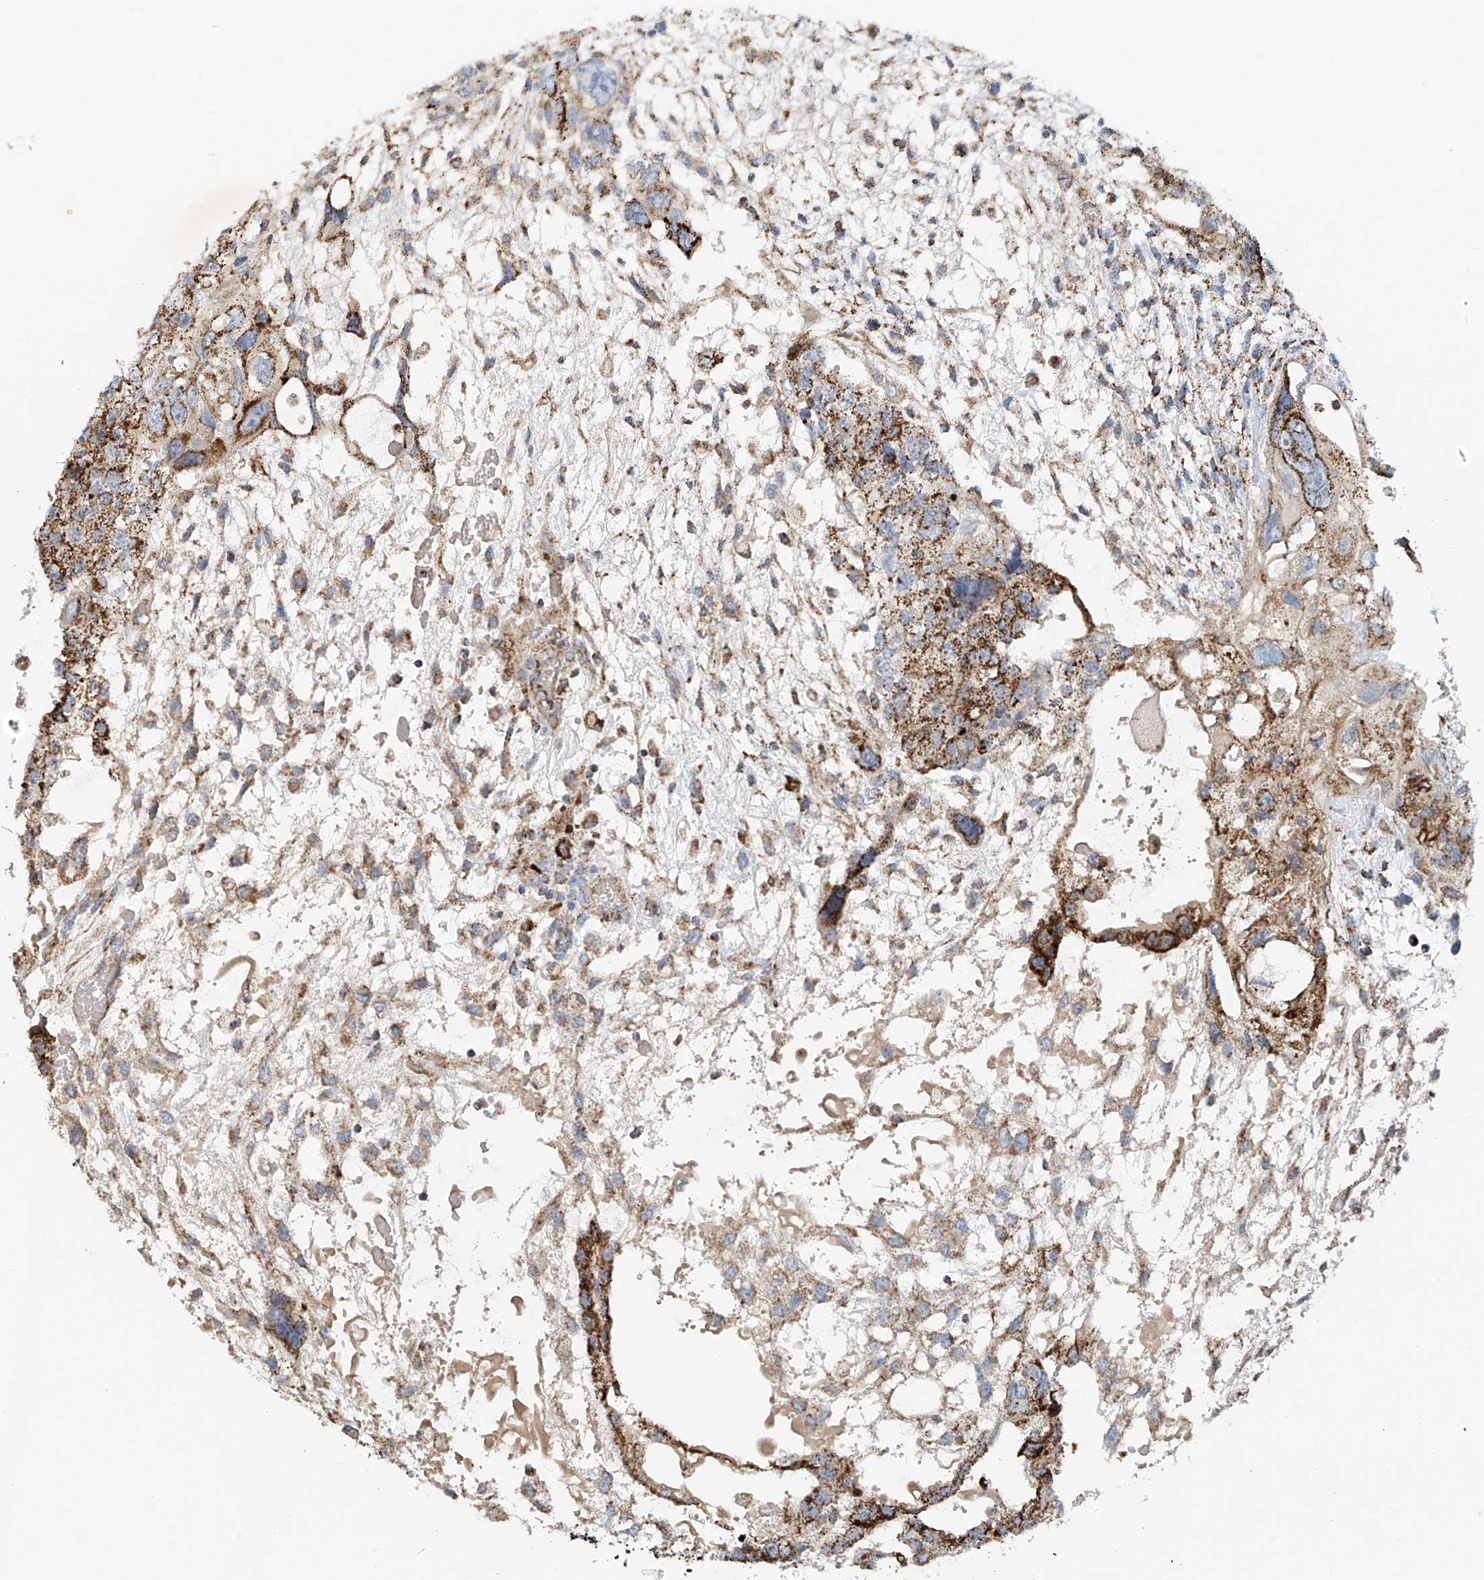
{"staining": {"intensity": "strong", "quantity": ">75%", "location": "cytoplasmic/membranous"}, "tissue": "testis cancer", "cell_type": "Tumor cells", "image_type": "cancer", "snomed": [{"axis": "morphology", "description": "Carcinoma, Embryonal, NOS"}, {"axis": "topography", "description": "Testis"}], "caption": "A photomicrograph showing strong cytoplasmic/membranous positivity in about >75% of tumor cells in testis cancer, as visualized by brown immunohistochemical staining.", "gene": "CARD10", "patient": {"sex": "male", "age": 36}}